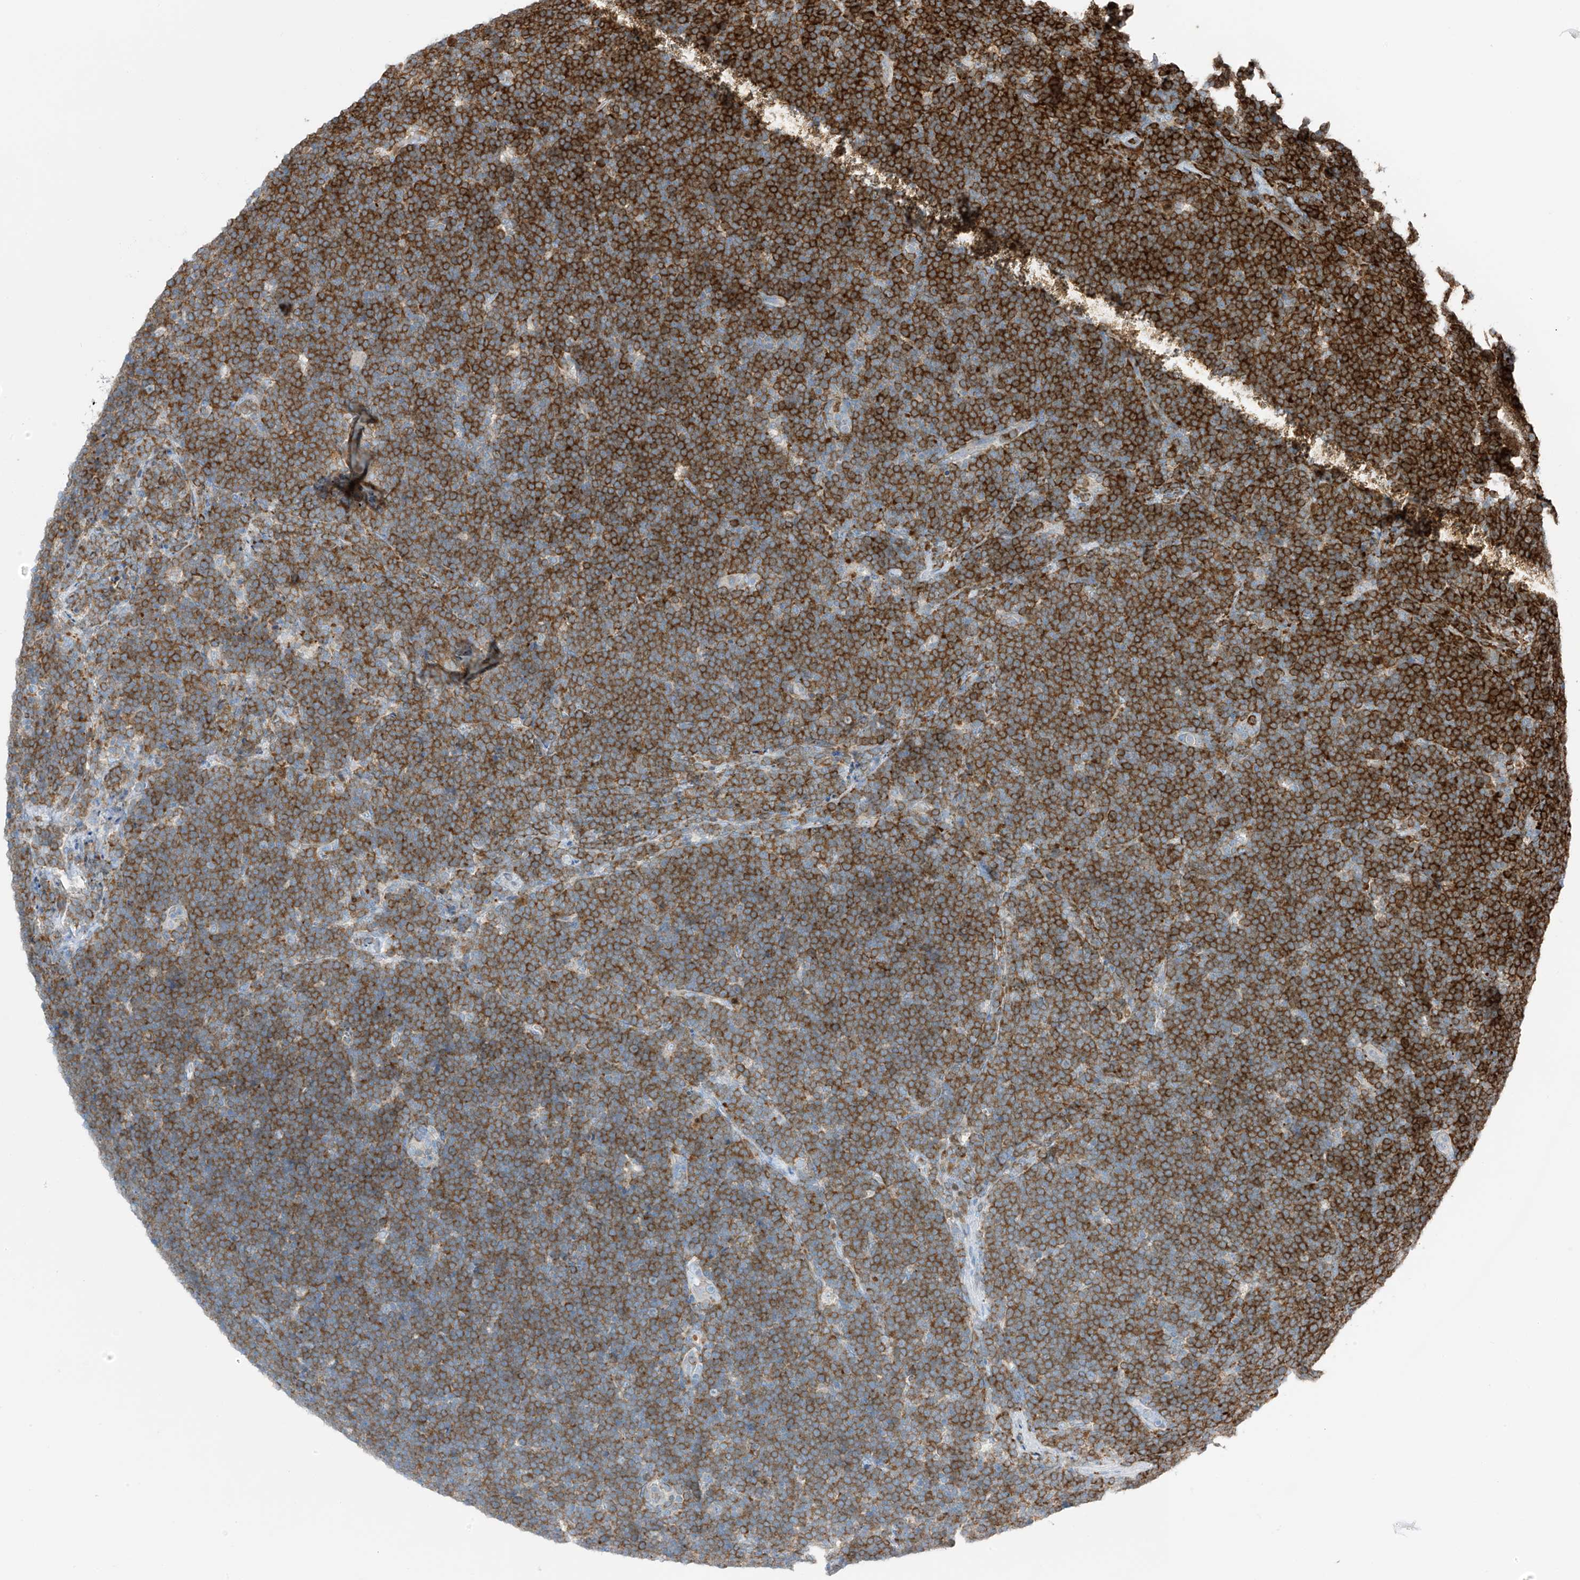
{"staining": {"intensity": "strong", "quantity": "25%-75%", "location": "cytoplasmic/membranous"}, "tissue": "lymphoma", "cell_type": "Tumor cells", "image_type": "cancer", "snomed": [{"axis": "morphology", "description": "Malignant lymphoma, non-Hodgkin's type, High grade"}, {"axis": "topography", "description": "Lymph node"}], "caption": "Protein staining reveals strong cytoplasmic/membranous positivity in about 25%-75% of tumor cells in high-grade malignant lymphoma, non-Hodgkin's type.", "gene": "SLC12A6", "patient": {"sex": "male", "age": 13}}